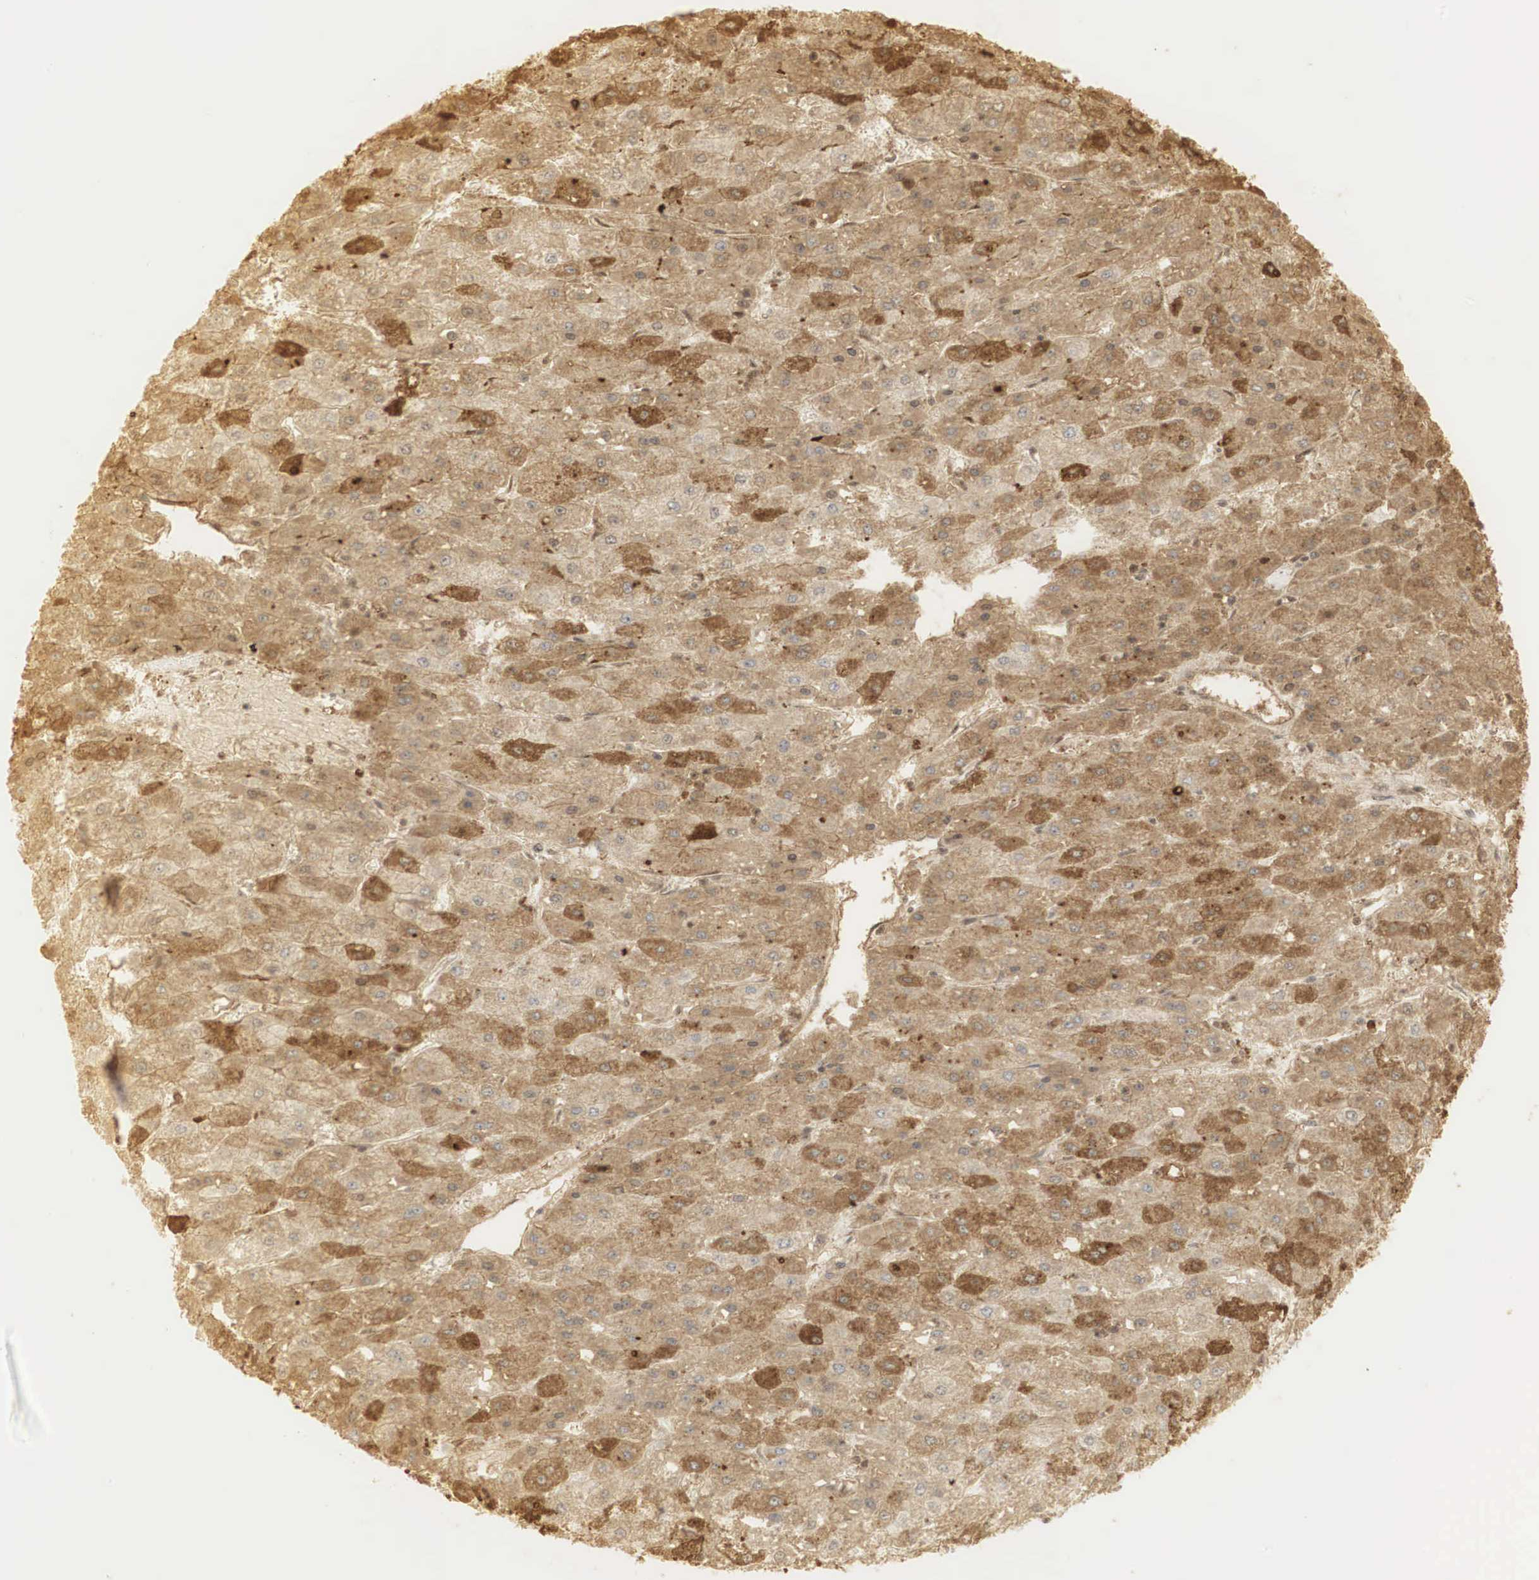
{"staining": {"intensity": "moderate", "quantity": ">75%", "location": "cytoplasmic/membranous,nuclear"}, "tissue": "liver cancer", "cell_type": "Tumor cells", "image_type": "cancer", "snomed": [{"axis": "morphology", "description": "Carcinoma, Hepatocellular, NOS"}, {"axis": "topography", "description": "Liver"}], "caption": "Hepatocellular carcinoma (liver) stained for a protein displays moderate cytoplasmic/membranous and nuclear positivity in tumor cells.", "gene": "RNF113A", "patient": {"sex": "female", "age": 52}}